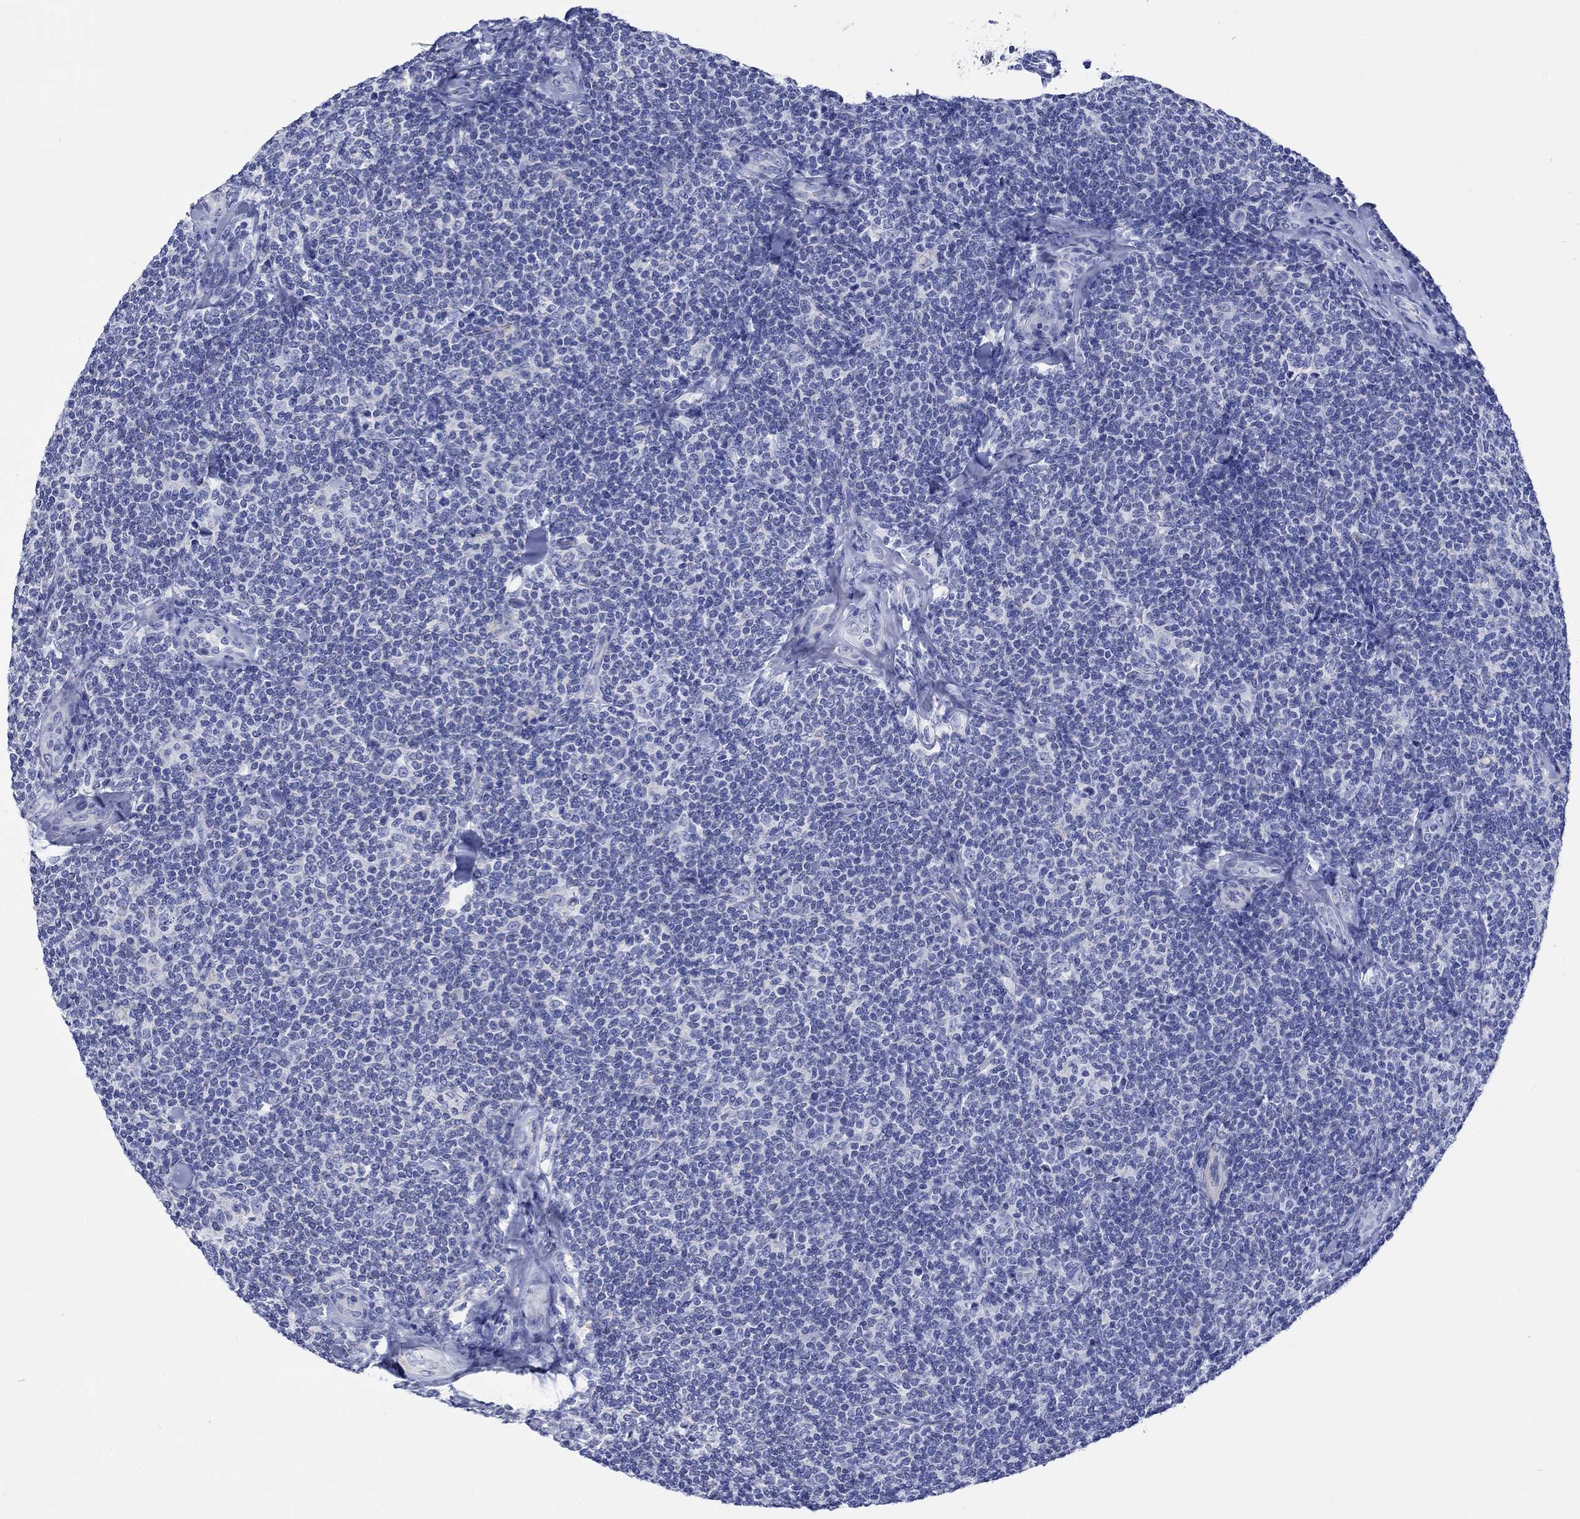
{"staining": {"intensity": "negative", "quantity": "none", "location": "none"}, "tissue": "lymphoma", "cell_type": "Tumor cells", "image_type": "cancer", "snomed": [{"axis": "morphology", "description": "Malignant lymphoma, non-Hodgkin's type, Low grade"}, {"axis": "topography", "description": "Lymph node"}], "caption": "This is an IHC image of human lymphoma. There is no positivity in tumor cells.", "gene": "CPLX2", "patient": {"sex": "female", "age": 56}}